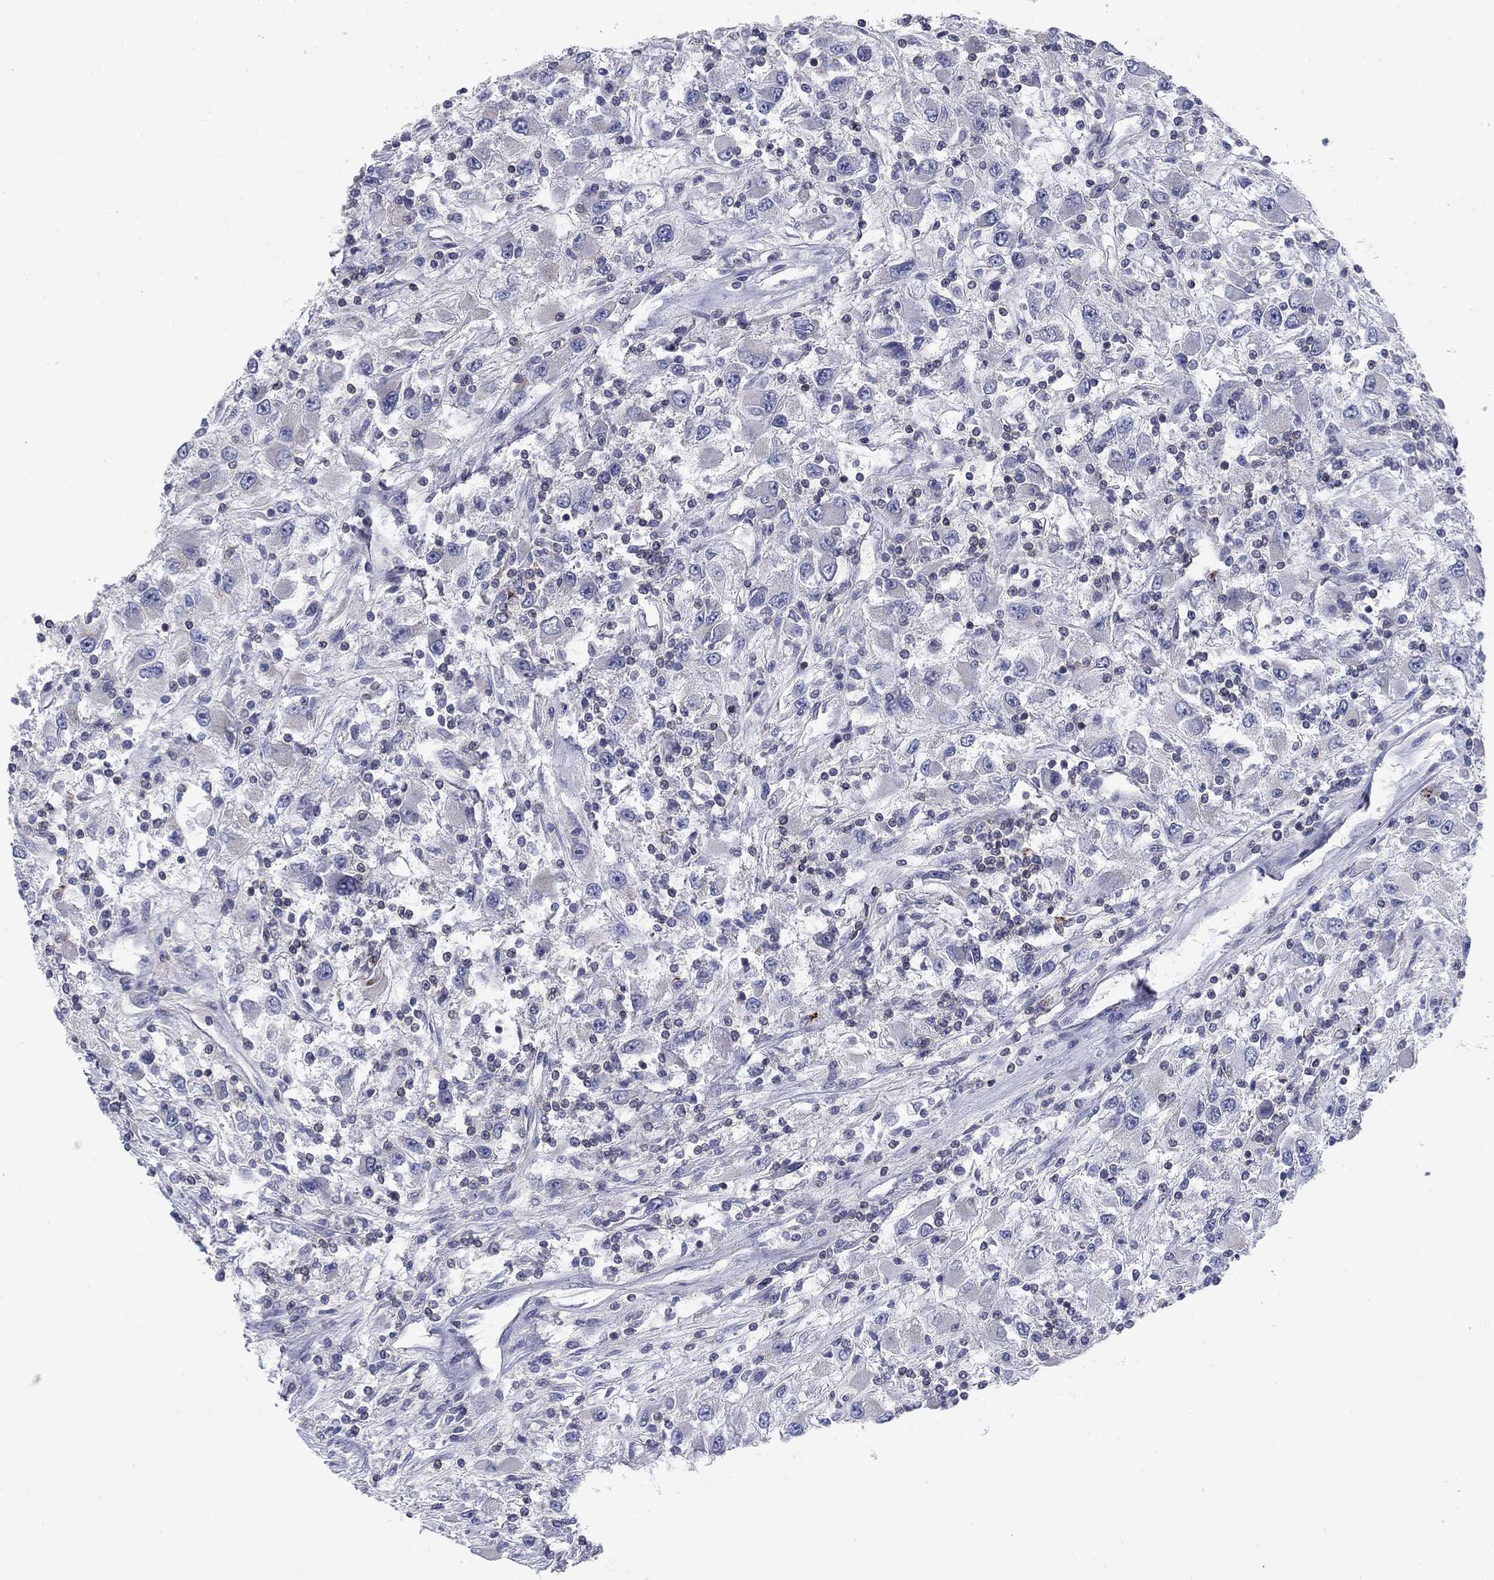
{"staining": {"intensity": "negative", "quantity": "none", "location": "none"}, "tissue": "renal cancer", "cell_type": "Tumor cells", "image_type": "cancer", "snomed": [{"axis": "morphology", "description": "Adenocarcinoma, NOS"}, {"axis": "topography", "description": "Kidney"}], "caption": "DAB immunohistochemical staining of renal cancer demonstrates no significant expression in tumor cells. (Brightfield microscopy of DAB immunohistochemistry (IHC) at high magnification).", "gene": "PSD4", "patient": {"sex": "female", "age": 67}}